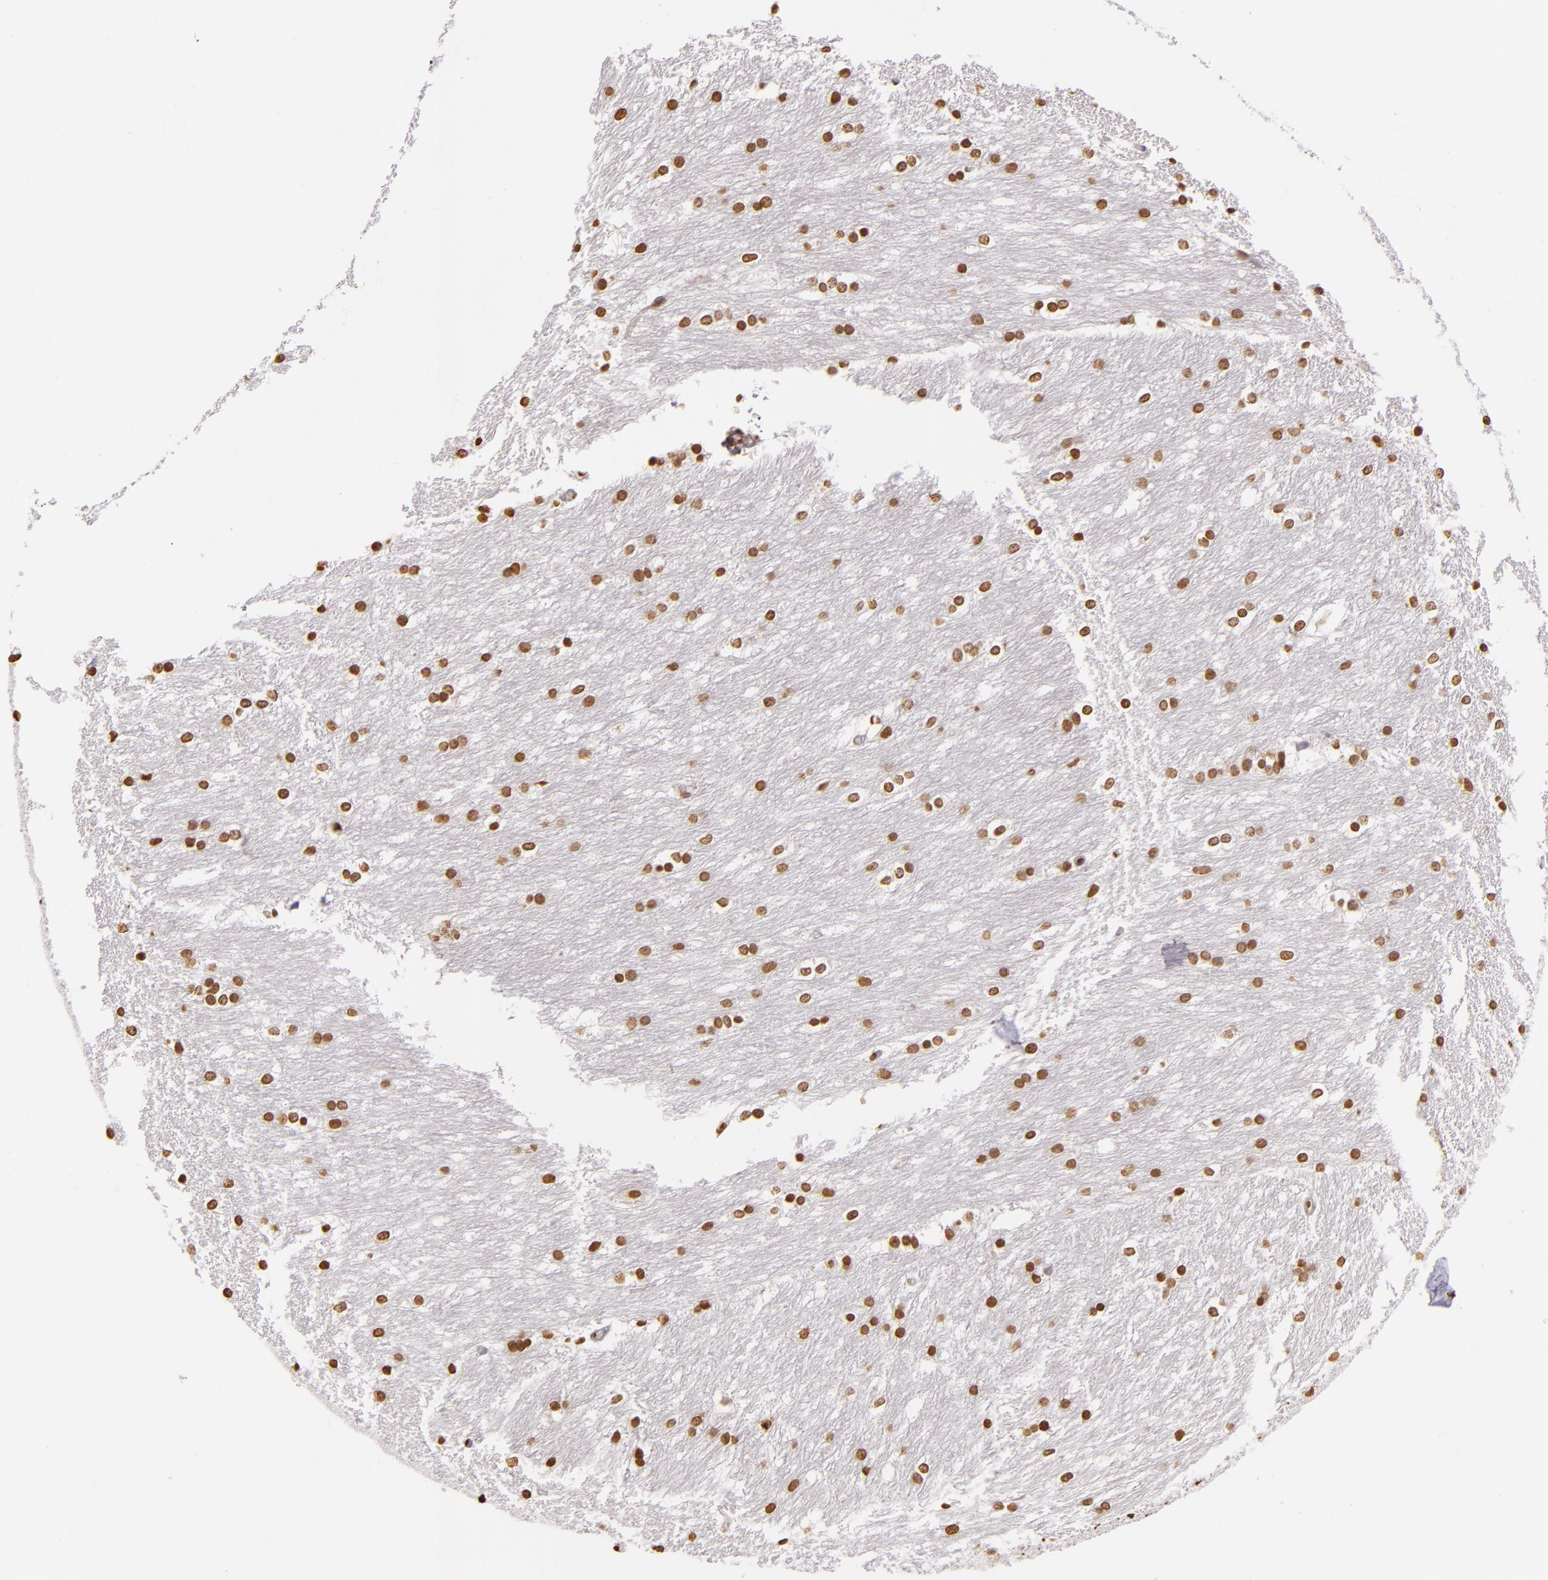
{"staining": {"intensity": "strong", "quantity": ">75%", "location": "nuclear"}, "tissue": "caudate", "cell_type": "Glial cells", "image_type": "normal", "snomed": [{"axis": "morphology", "description": "Normal tissue, NOS"}, {"axis": "topography", "description": "Lateral ventricle wall"}], "caption": "High-magnification brightfield microscopy of normal caudate stained with DAB (3,3'-diaminobenzidine) (brown) and counterstained with hematoxylin (blue). glial cells exhibit strong nuclear staining is appreciated in about>75% of cells.", "gene": "THRB", "patient": {"sex": "female", "age": 19}}